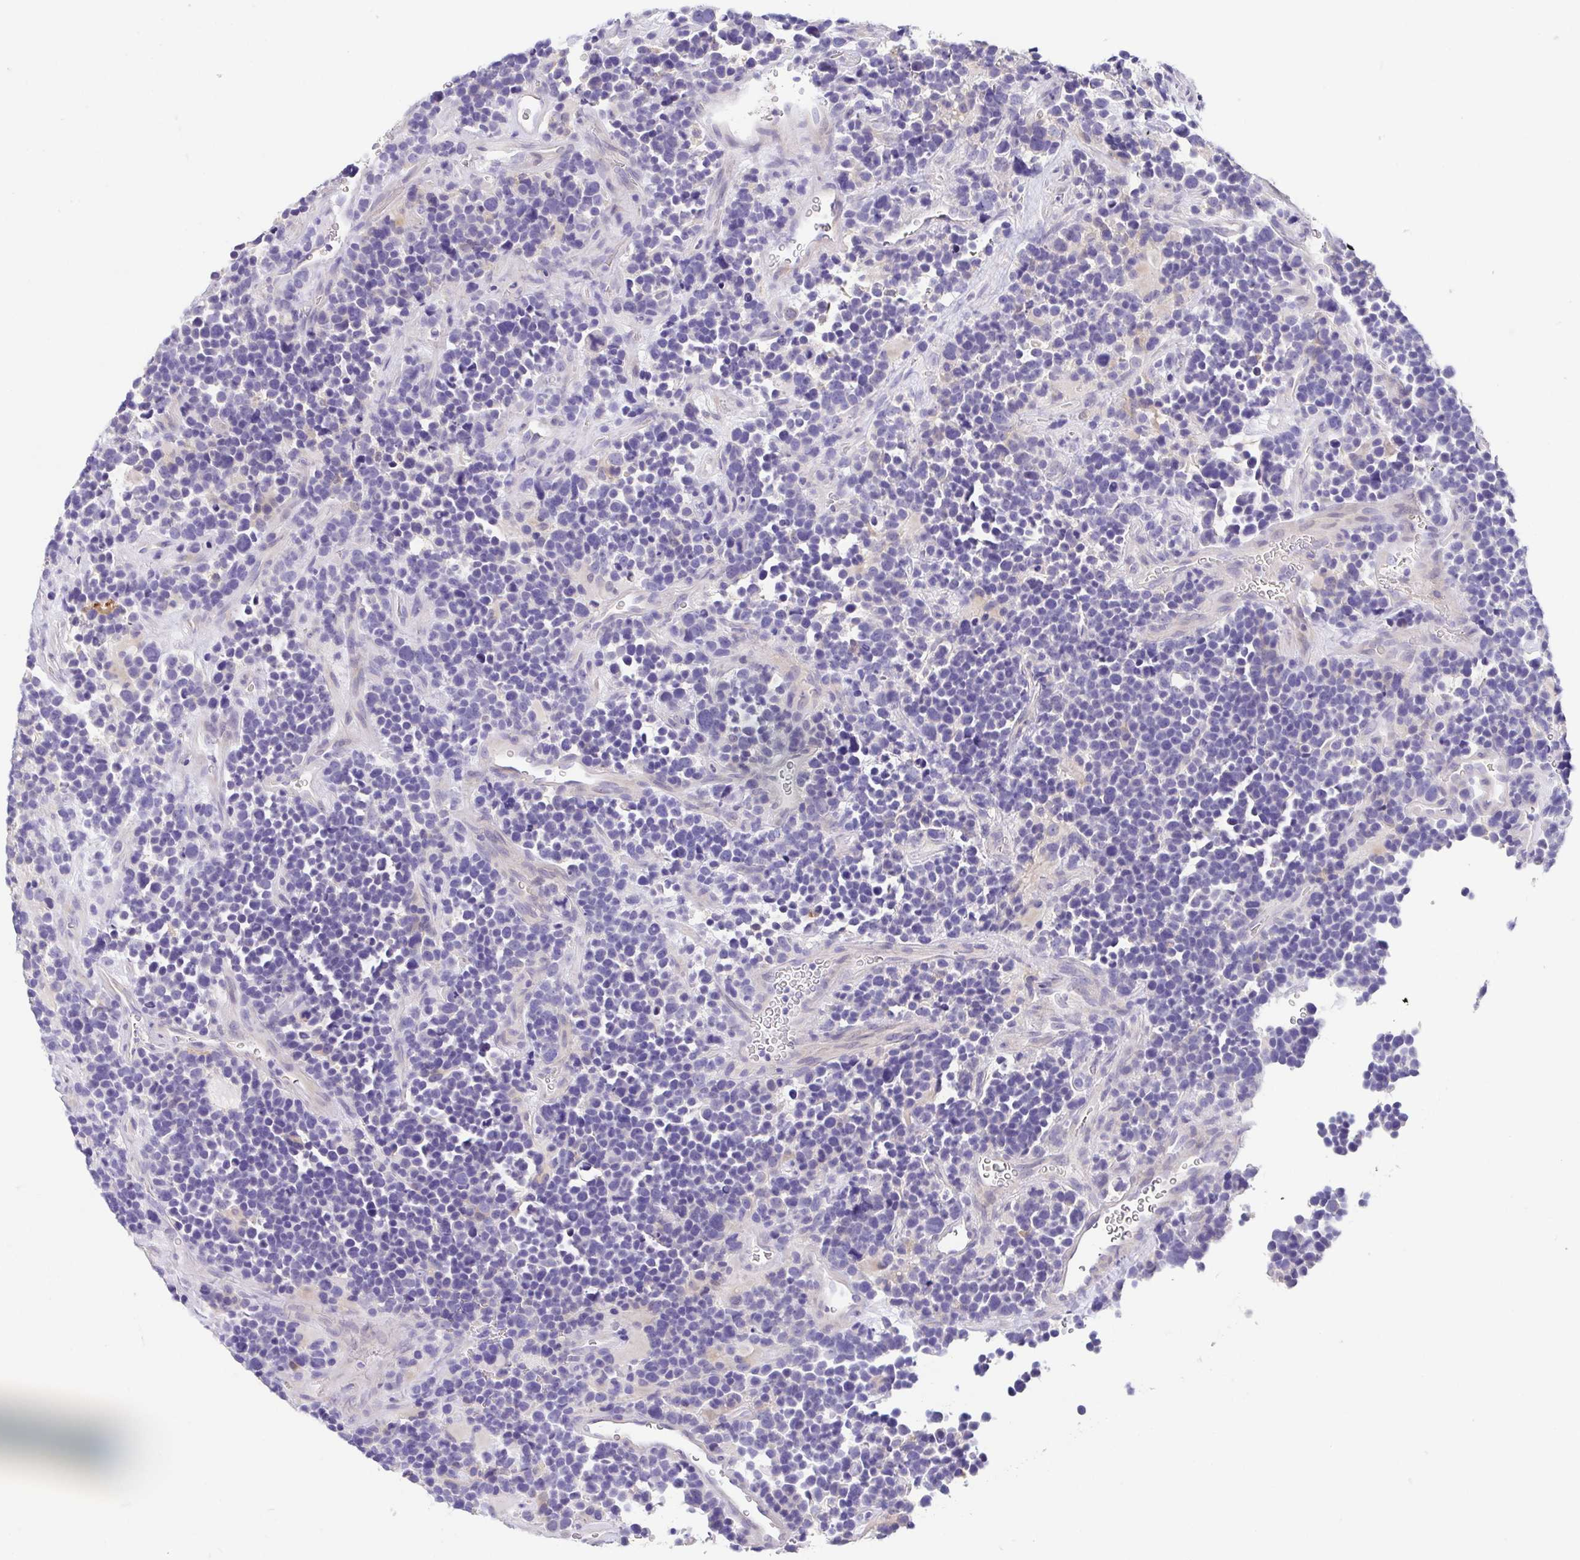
{"staining": {"intensity": "negative", "quantity": "none", "location": "none"}, "tissue": "glioma", "cell_type": "Tumor cells", "image_type": "cancer", "snomed": [{"axis": "morphology", "description": "Glioma, malignant, High grade"}, {"axis": "topography", "description": "Brain"}], "caption": "High power microscopy micrograph of an immunohistochemistry (IHC) image of malignant glioma (high-grade), revealing no significant expression in tumor cells.", "gene": "FABP3", "patient": {"sex": "male", "age": 33}}